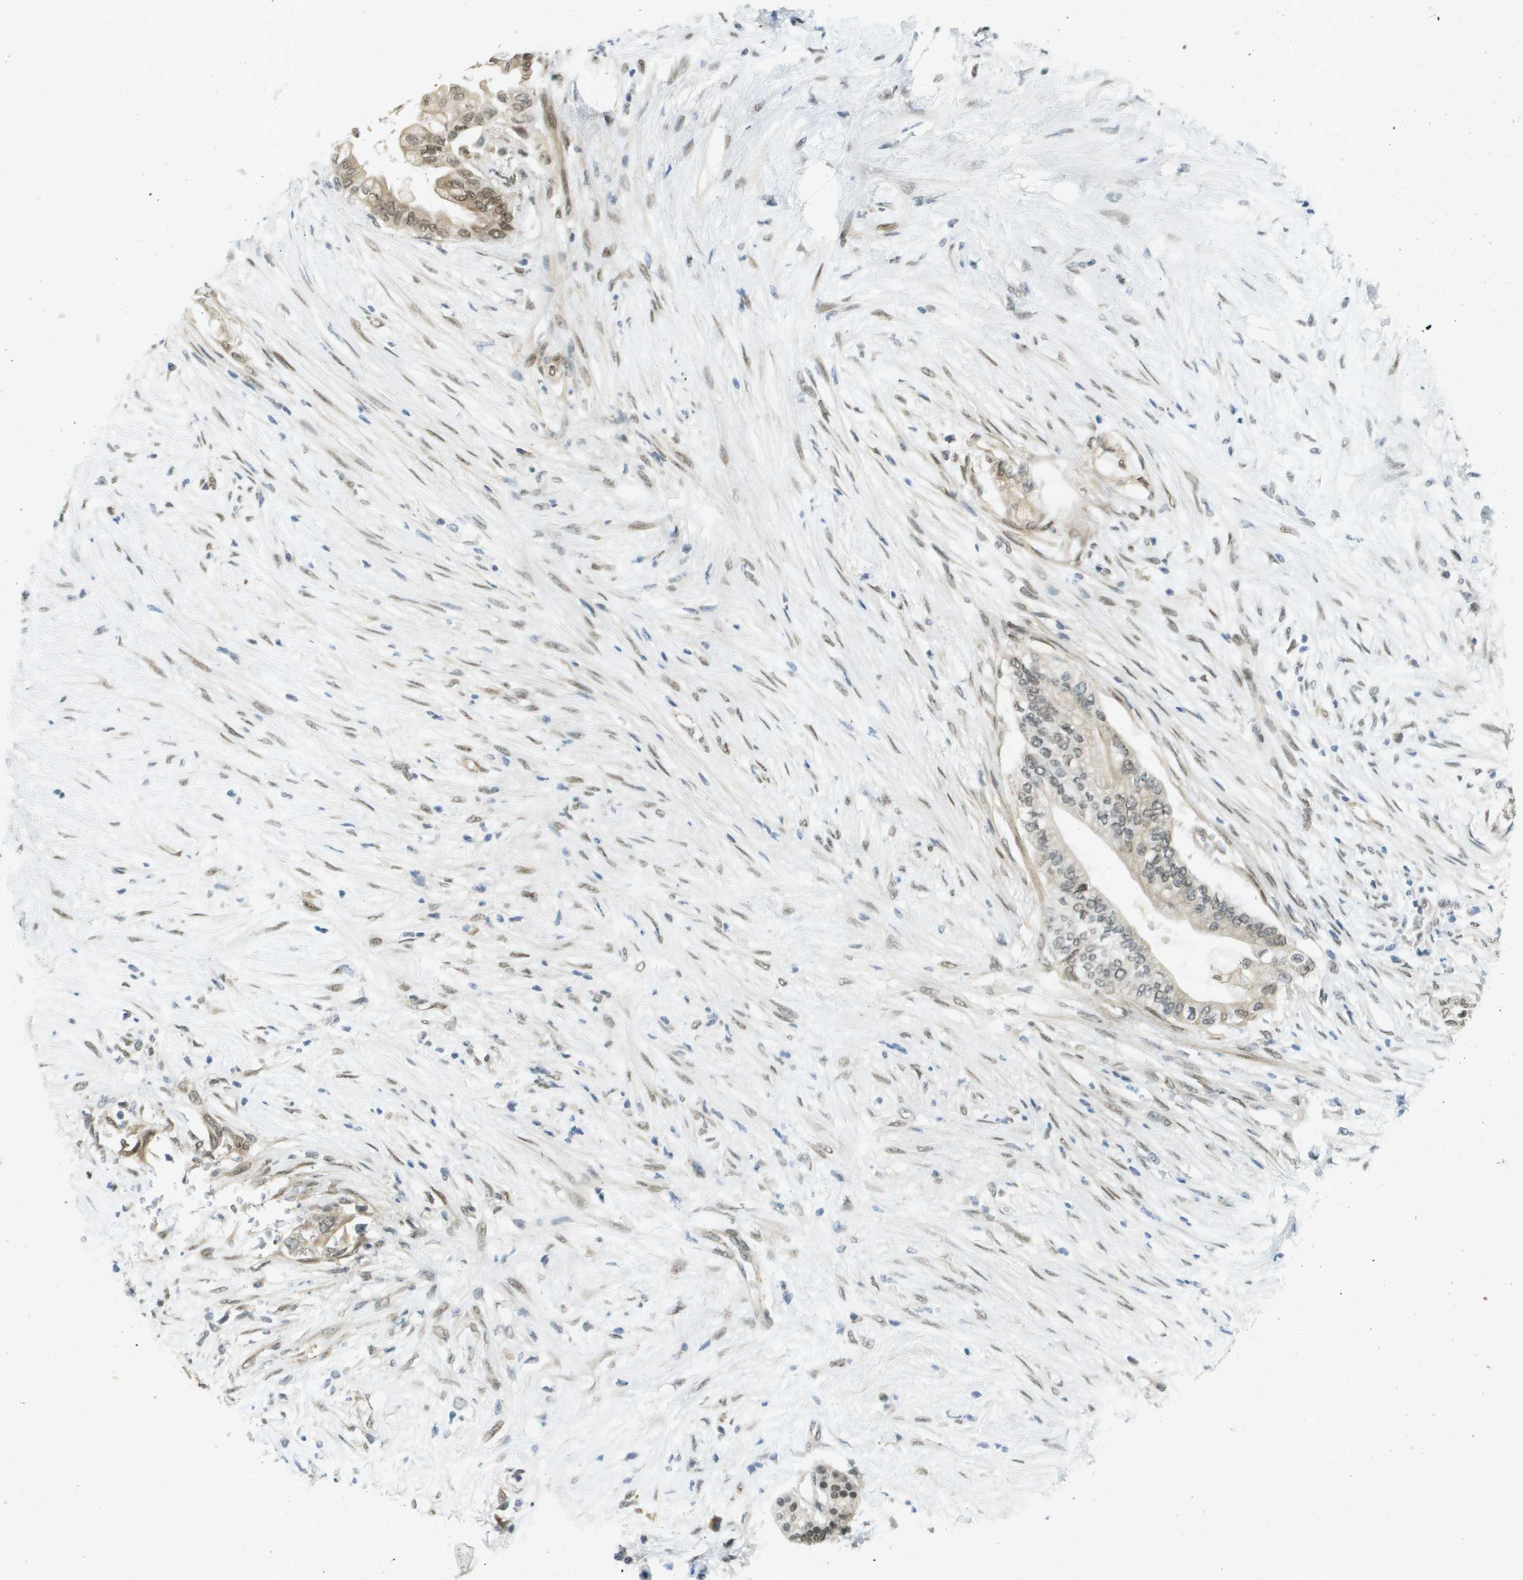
{"staining": {"intensity": "moderate", "quantity": "25%-75%", "location": "cytoplasmic/membranous,nuclear"}, "tissue": "pancreatic cancer", "cell_type": "Tumor cells", "image_type": "cancer", "snomed": [{"axis": "morphology", "description": "Normal tissue, NOS"}, {"axis": "morphology", "description": "Adenocarcinoma, NOS"}, {"axis": "topography", "description": "Pancreas"}, {"axis": "topography", "description": "Duodenum"}], "caption": "DAB (3,3'-diaminobenzidine) immunohistochemical staining of human pancreatic adenocarcinoma exhibits moderate cytoplasmic/membranous and nuclear protein positivity in approximately 25%-75% of tumor cells.", "gene": "ARID1B", "patient": {"sex": "female", "age": 60}}